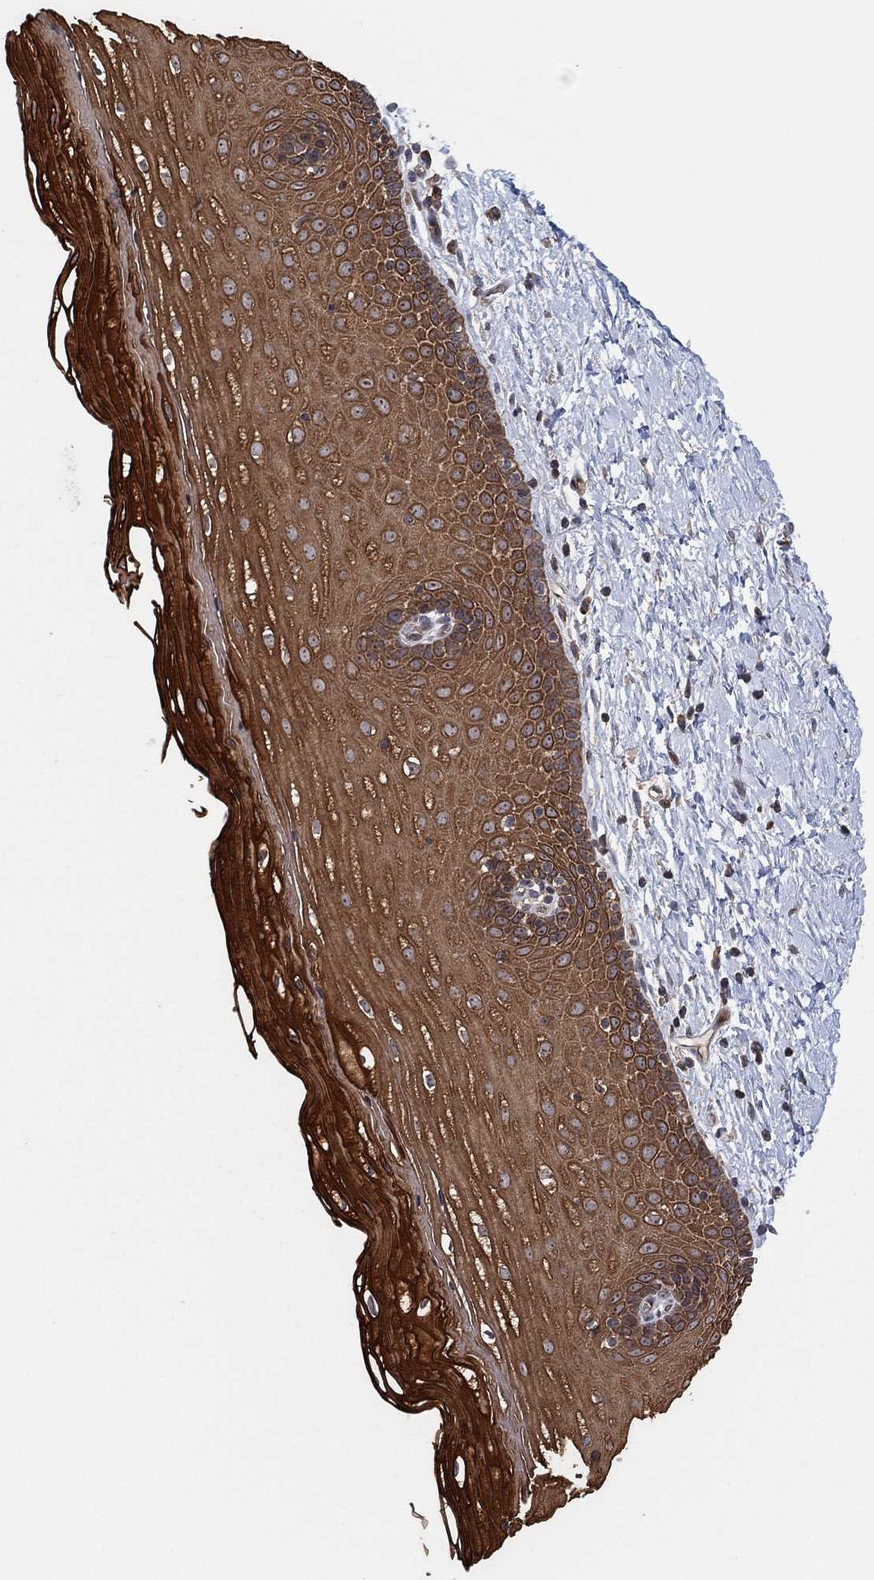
{"staining": {"intensity": "strong", "quantity": ">75%", "location": "cytoplasmic/membranous"}, "tissue": "cervix", "cell_type": "Squamous epithelial cells", "image_type": "normal", "snomed": [{"axis": "morphology", "description": "Normal tissue, NOS"}, {"axis": "topography", "description": "Cervix"}], "caption": "Immunohistochemistry of normal human cervix displays high levels of strong cytoplasmic/membranous expression in approximately >75% of squamous epithelial cells. (DAB (3,3'-diaminobenzidine) IHC with brightfield microscopy, high magnification).", "gene": "TMCO1", "patient": {"sex": "female", "age": 37}}